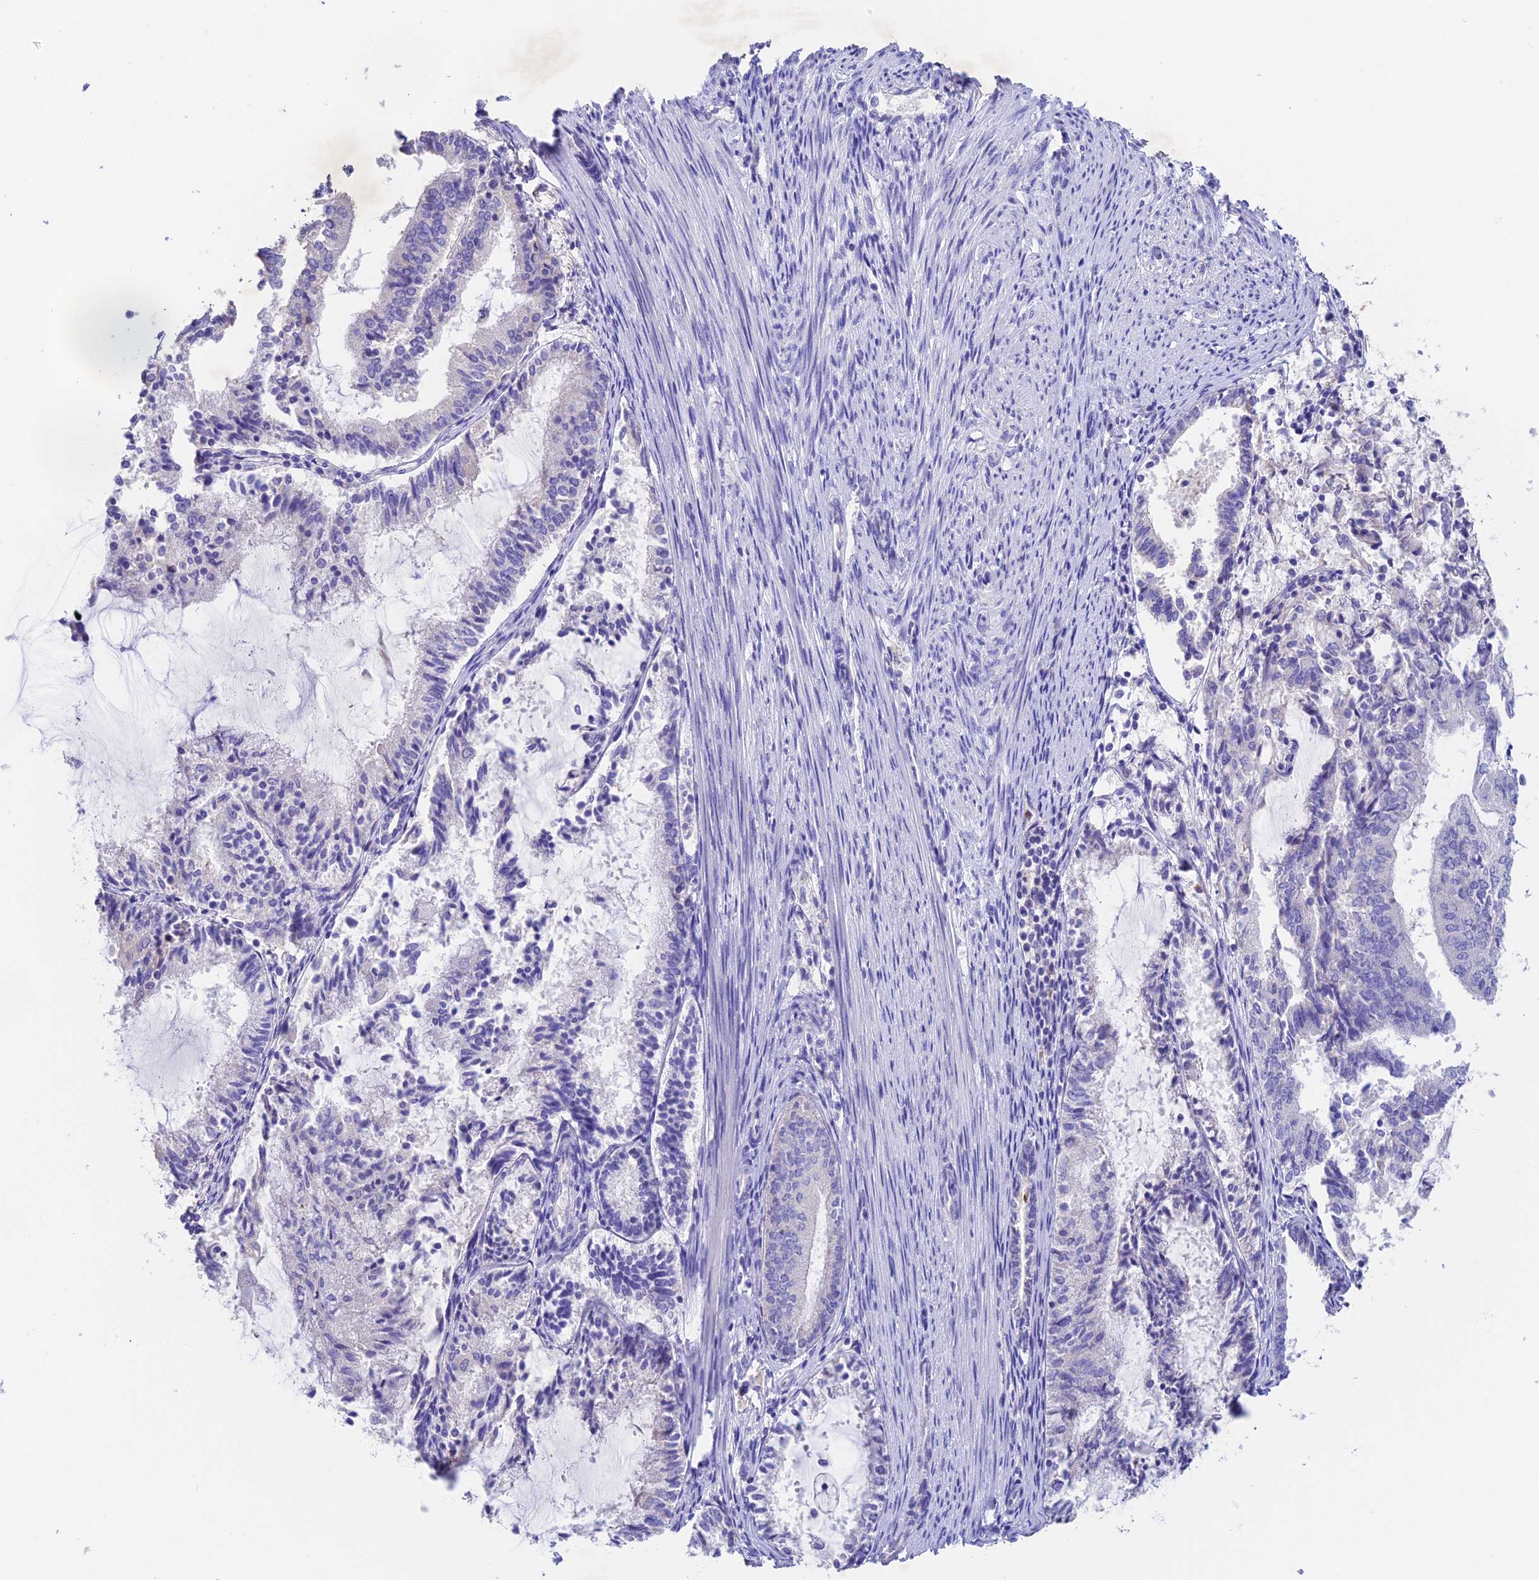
{"staining": {"intensity": "negative", "quantity": "none", "location": "none"}, "tissue": "endometrial cancer", "cell_type": "Tumor cells", "image_type": "cancer", "snomed": [{"axis": "morphology", "description": "Adenocarcinoma, NOS"}, {"axis": "topography", "description": "Endometrium"}], "caption": "IHC of adenocarcinoma (endometrial) demonstrates no staining in tumor cells. Brightfield microscopy of immunohistochemistry (IHC) stained with DAB (3,3'-diaminobenzidine) (brown) and hematoxylin (blue), captured at high magnification.", "gene": "EMC3", "patient": {"sex": "female", "age": 81}}